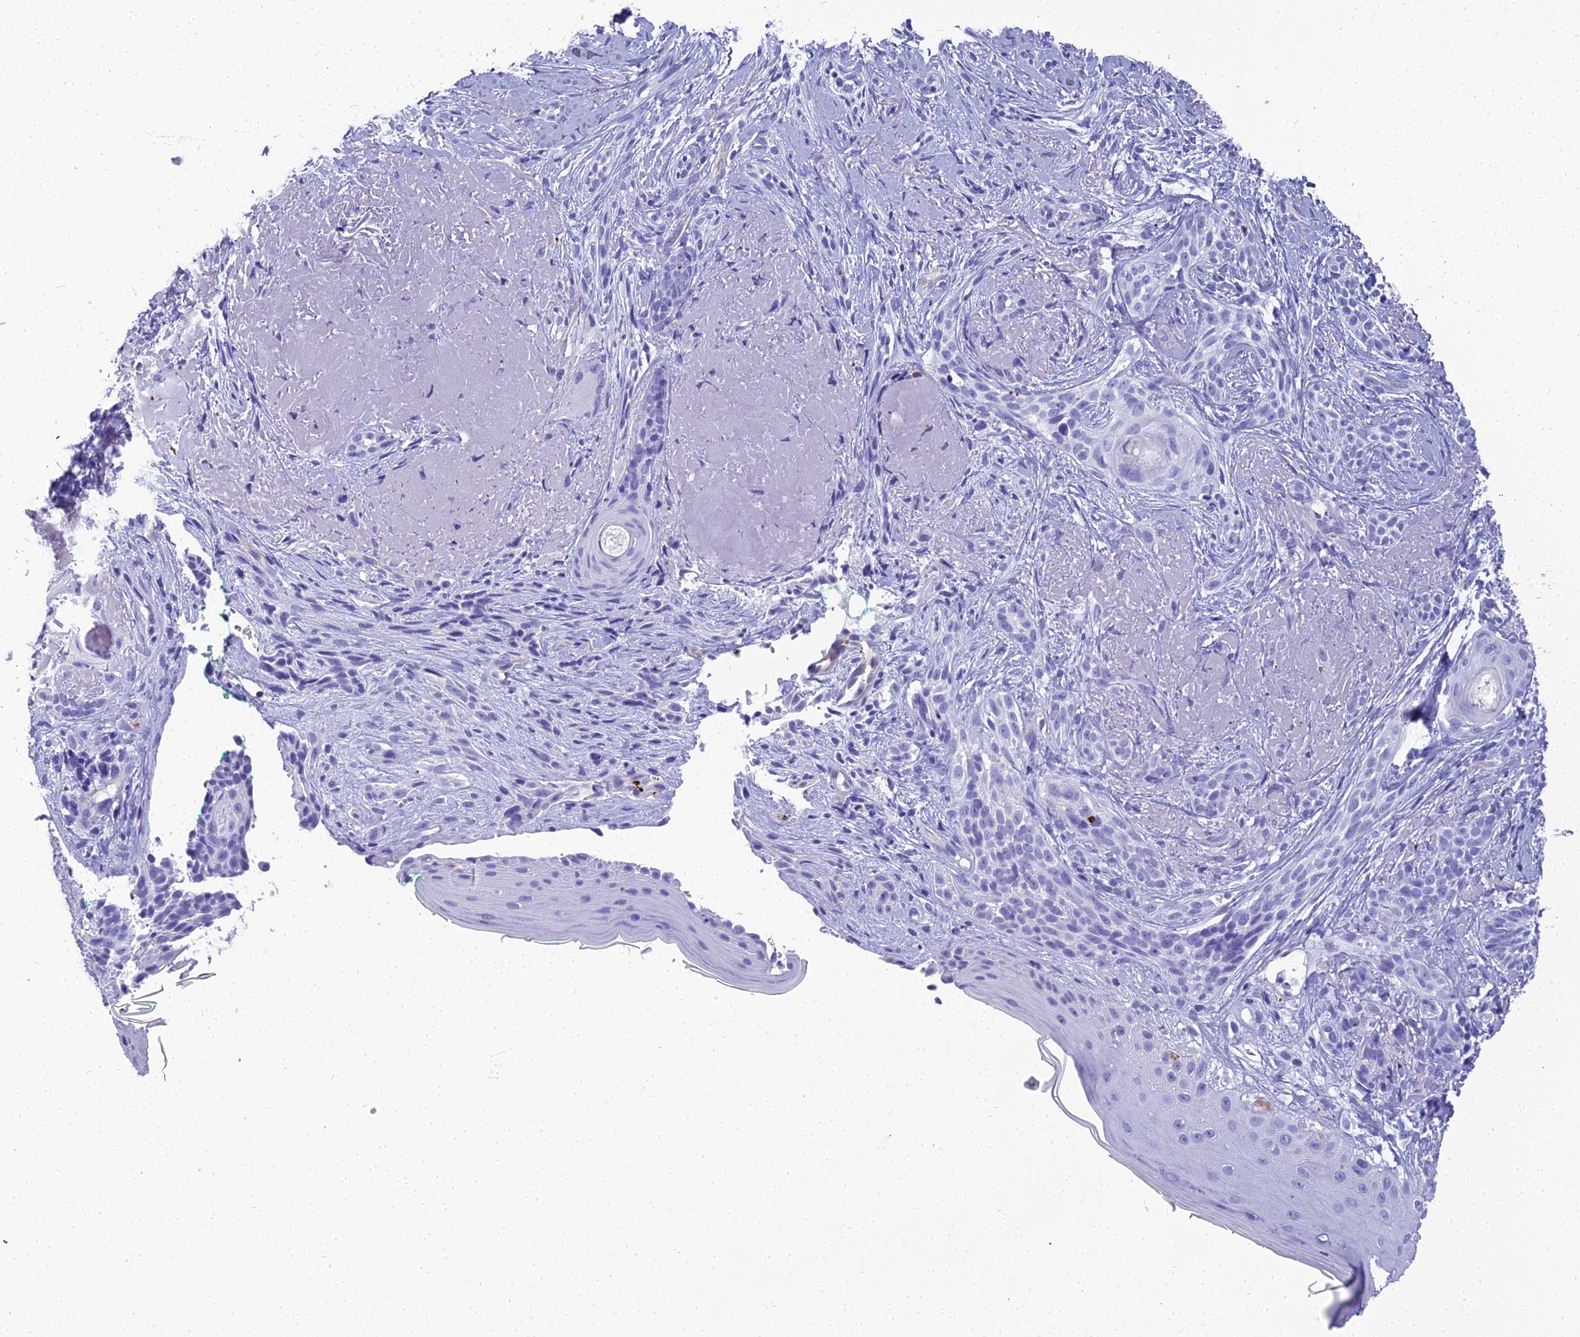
{"staining": {"intensity": "negative", "quantity": "none", "location": "none"}, "tissue": "skin cancer", "cell_type": "Tumor cells", "image_type": "cancer", "snomed": [{"axis": "morphology", "description": "Basal cell carcinoma"}, {"axis": "topography", "description": "Skin"}], "caption": "High power microscopy histopathology image of an immunohistochemistry micrograph of skin cancer, revealing no significant staining in tumor cells.", "gene": "NINJ1", "patient": {"sex": "male", "age": 71}}